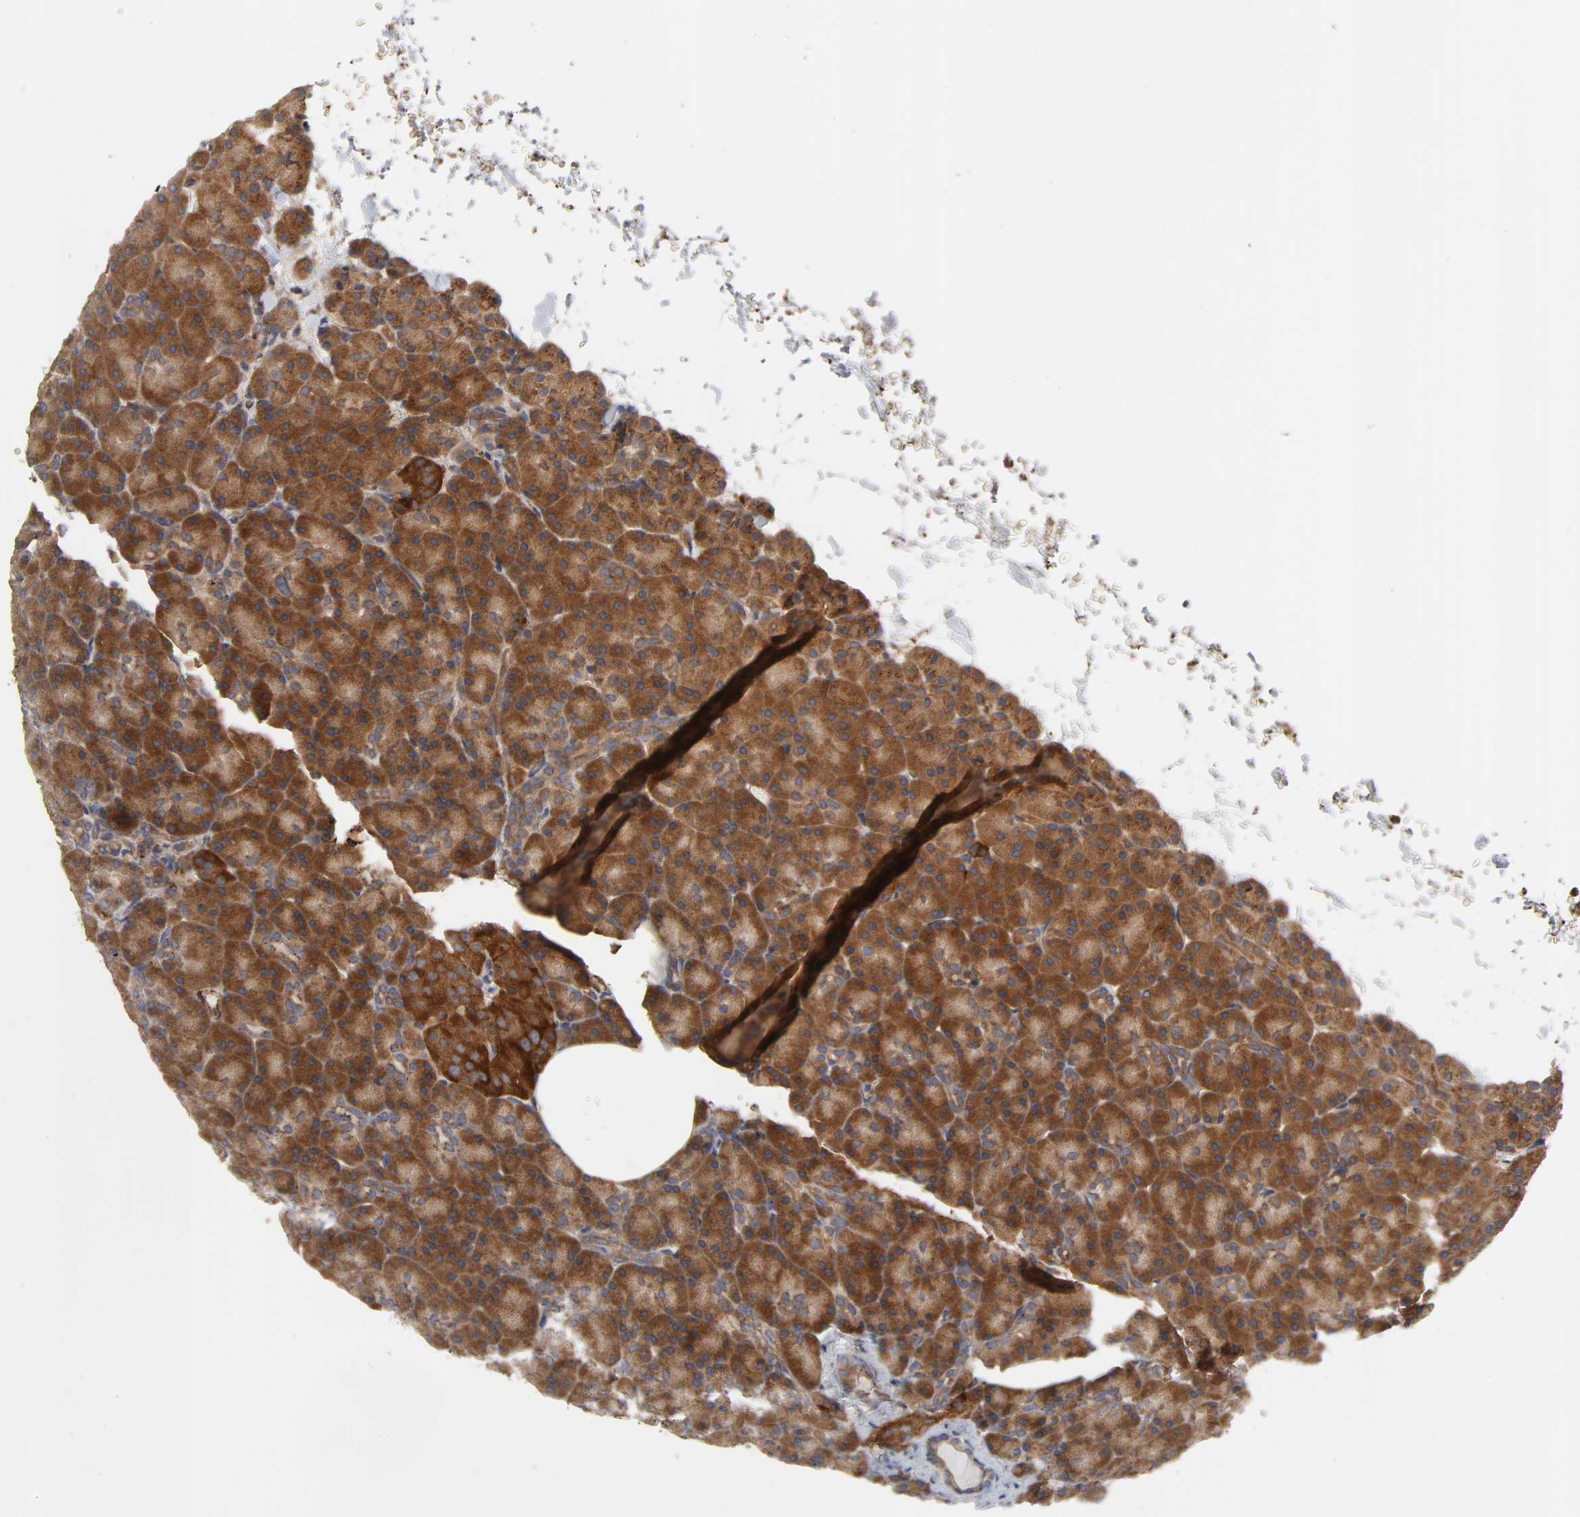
{"staining": {"intensity": "moderate", "quantity": ">75%", "location": "cytoplasmic/membranous"}, "tissue": "pancreas", "cell_type": "Exocrine glandular cells", "image_type": "normal", "snomed": [{"axis": "morphology", "description": "Normal tissue, NOS"}, {"axis": "topography", "description": "Pancreas"}], "caption": "The image demonstrates immunohistochemical staining of normal pancreas. There is moderate cytoplasmic/membranous staining is present in approximately >75% of exocrine glandular cells.", "gene": "GNPTG", "patient": {"sex": "female", "age": 43}}